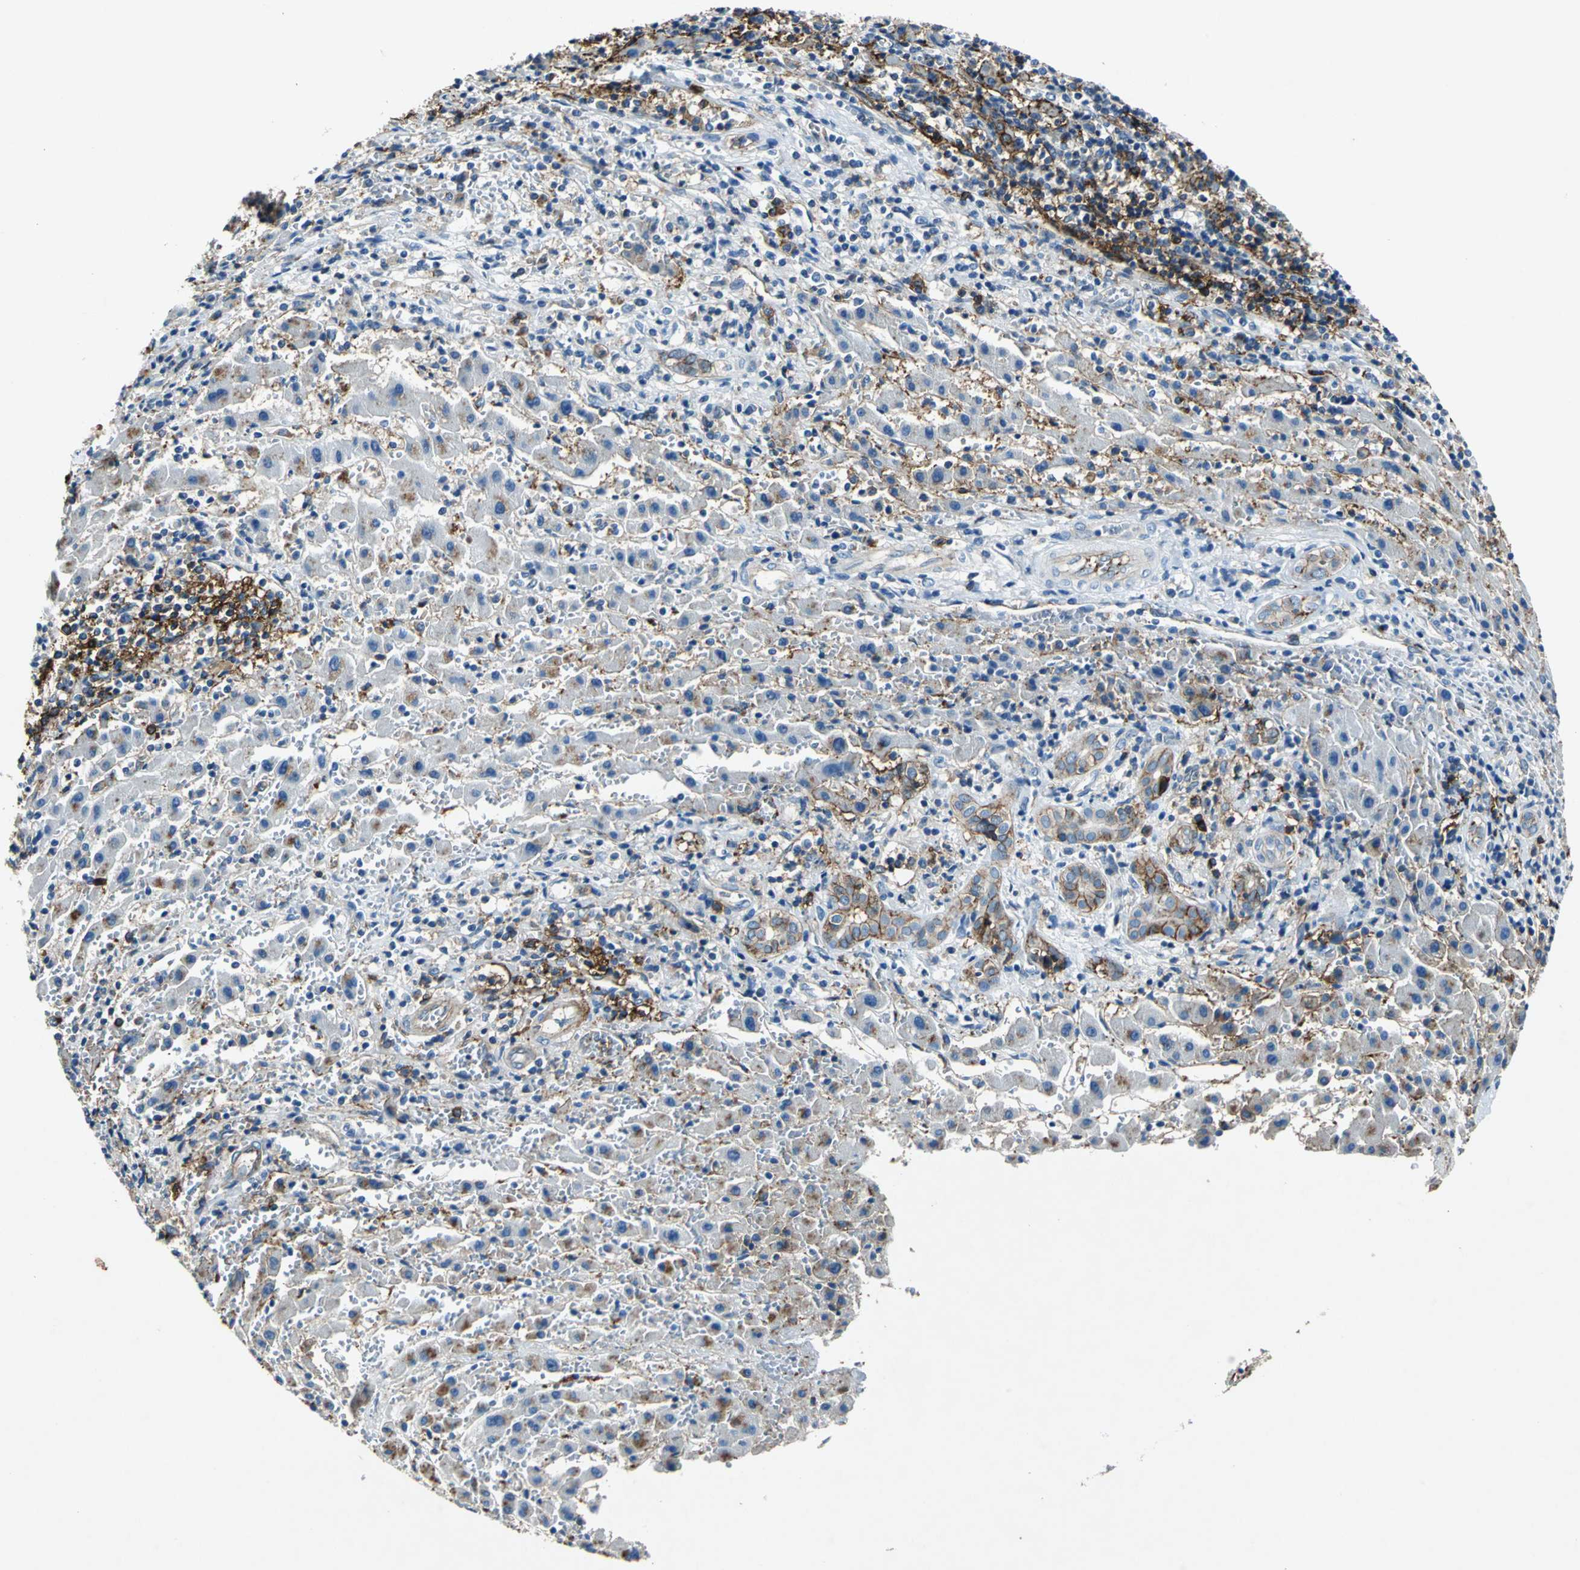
{"staining": {"intensity": "moderate", "quantity": "<25%", "location": "cytoplasmic/membranous"}, "tissue": "liver cancer", "cell_type": "Tumor cells", "image_type": "cancer", "snomed": [{"axis": "morphology", "description": "Cholangiocarcinoma"}, {"axis": "topography", "description": "Liver"}], "caption": "A brown stain shows moderate cytoplasmic/membranous expression of a protein in liver cholangiocarcinoma tumor cells.", "gene": "RPS13", "patient": {"sex": "male", "age": 57}}